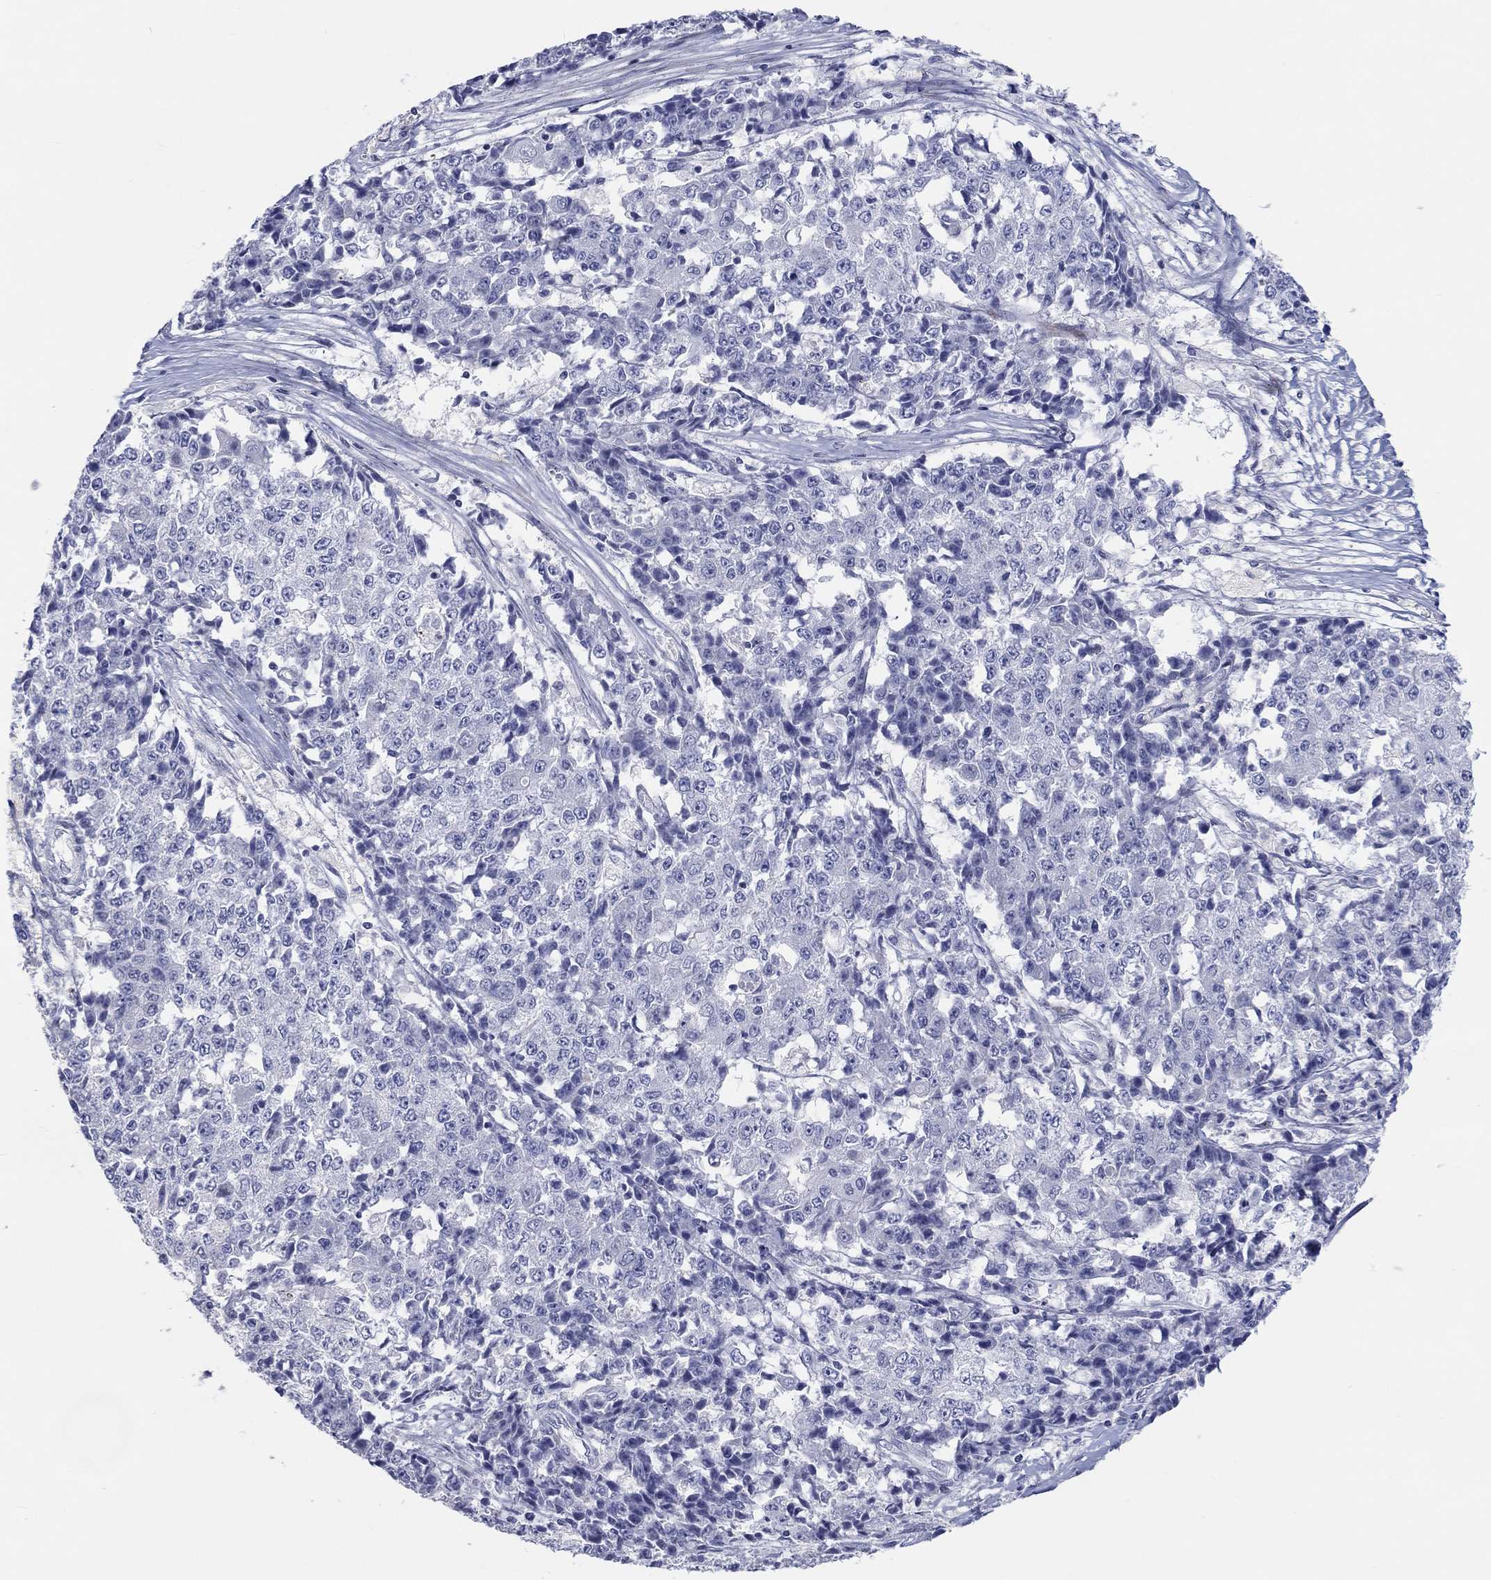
{"staining": {"intensity": "negative", "quantity": "none", "location": "none"}, "tissue": "ovarian cancer", "cell_type": "Tumor cells", "image_type": "cancer", "snomed": [{"axis": "morphology", "description": "Carcinoma, endometroid"}, {"axis": "topography", "description": "Ovary"}], "caption": "Ovarian cancer (endometroid carcinoma) stained for a protein using immunohistochemistry (IHC) displays no expression tumor cells.", "gene": "ARHGAP36", "patient": {"sex": "female", "age": 42}}